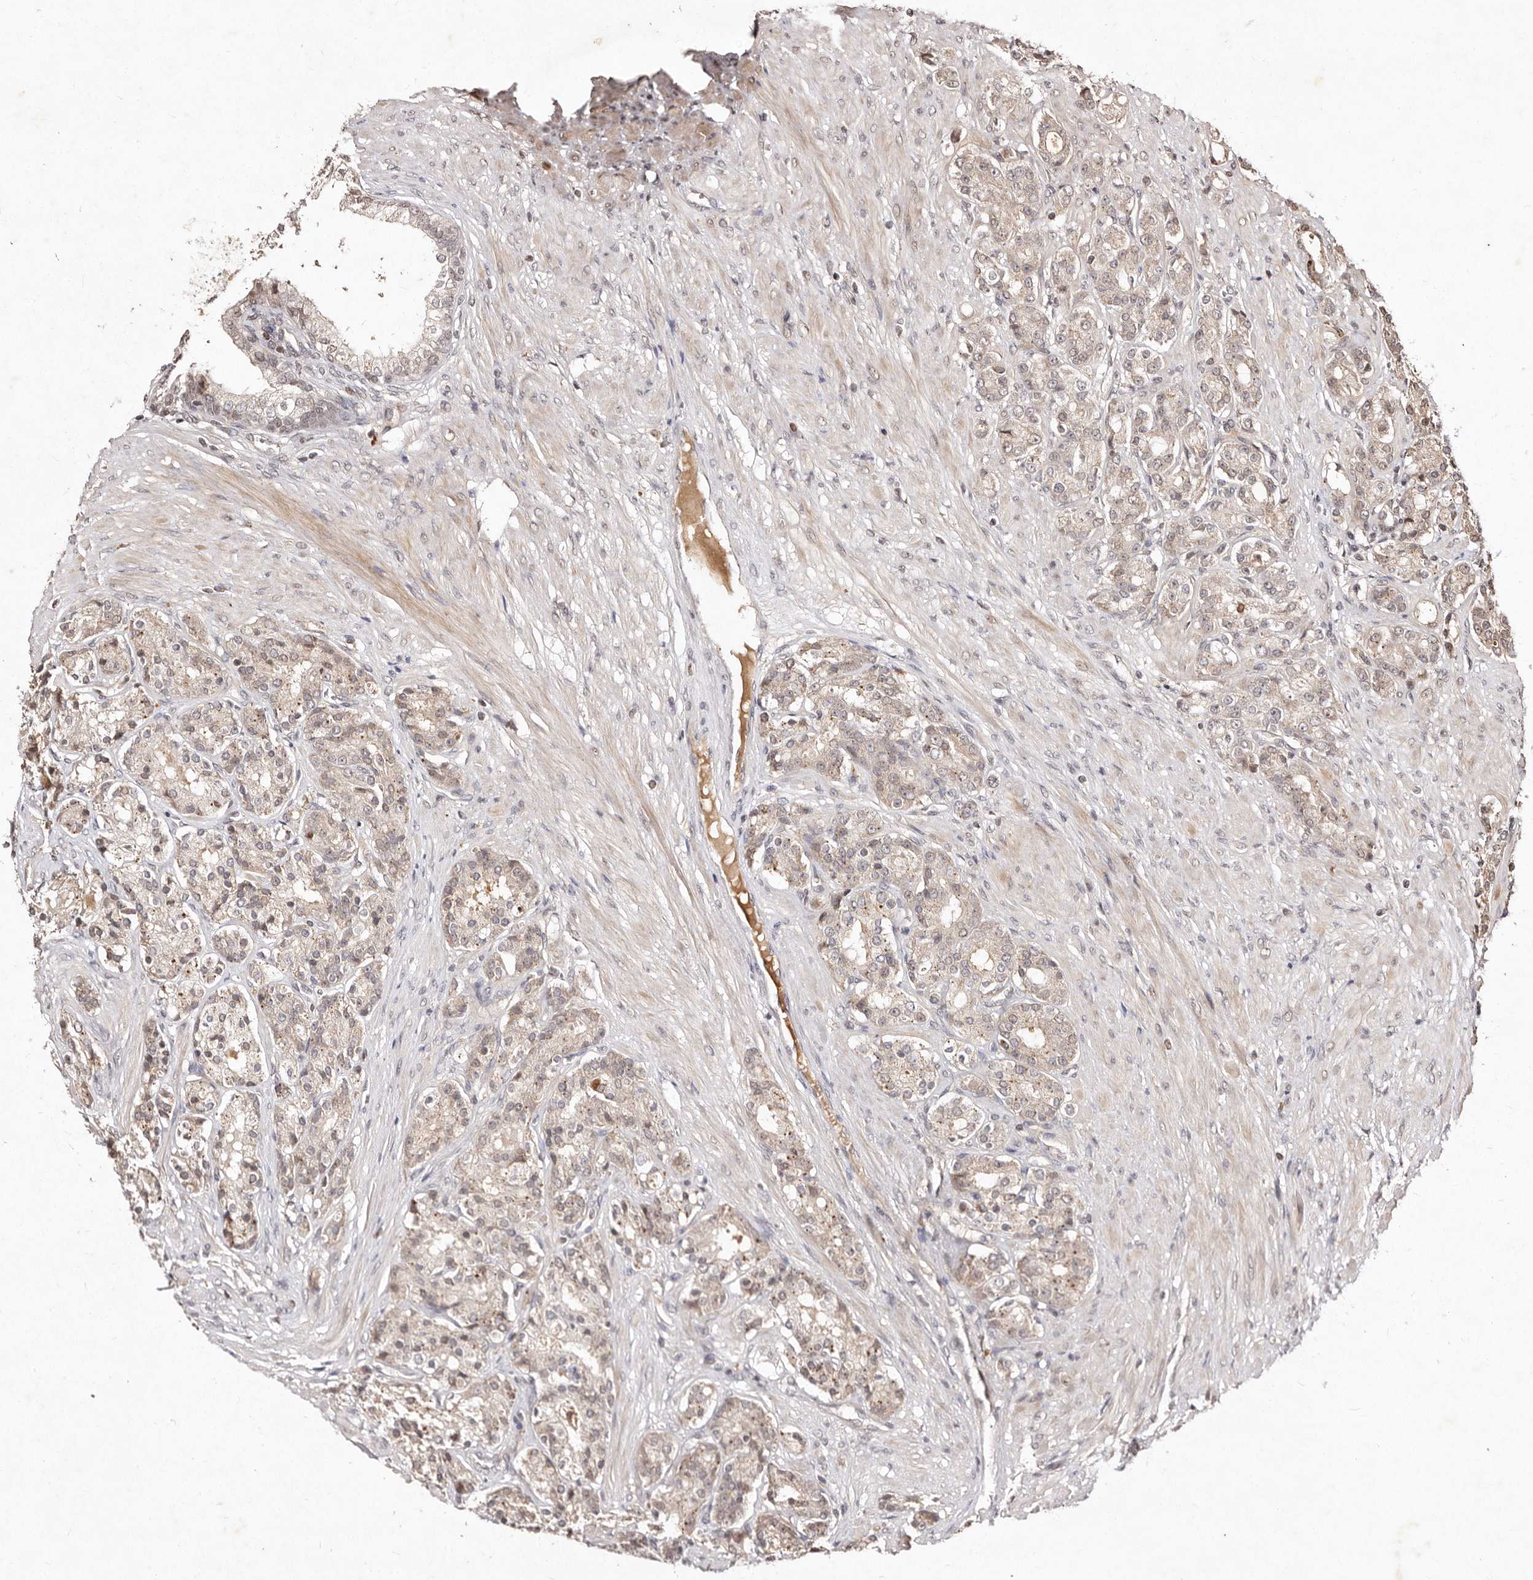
{"staining": {"intensity": "weak", "quantity": "<25%", "location": "cytoplasmic/membranous"}, "tissue": "prostate cancer", "cell_type": "Tumor cells", "image_type": "cancer", "snomed": [{"axis": "morphology", "description": "Adenocarcinoma, High grade"}, {"axis": "topography", "description": "Prostate"}], "caption": "Human prostate high-grade adenocarcinoma stained for a protein using immunohistochemistry exhibits no expression in tumor cells.", "gene": "LCORL", "patient": {"sex": "male", "age": 60}}